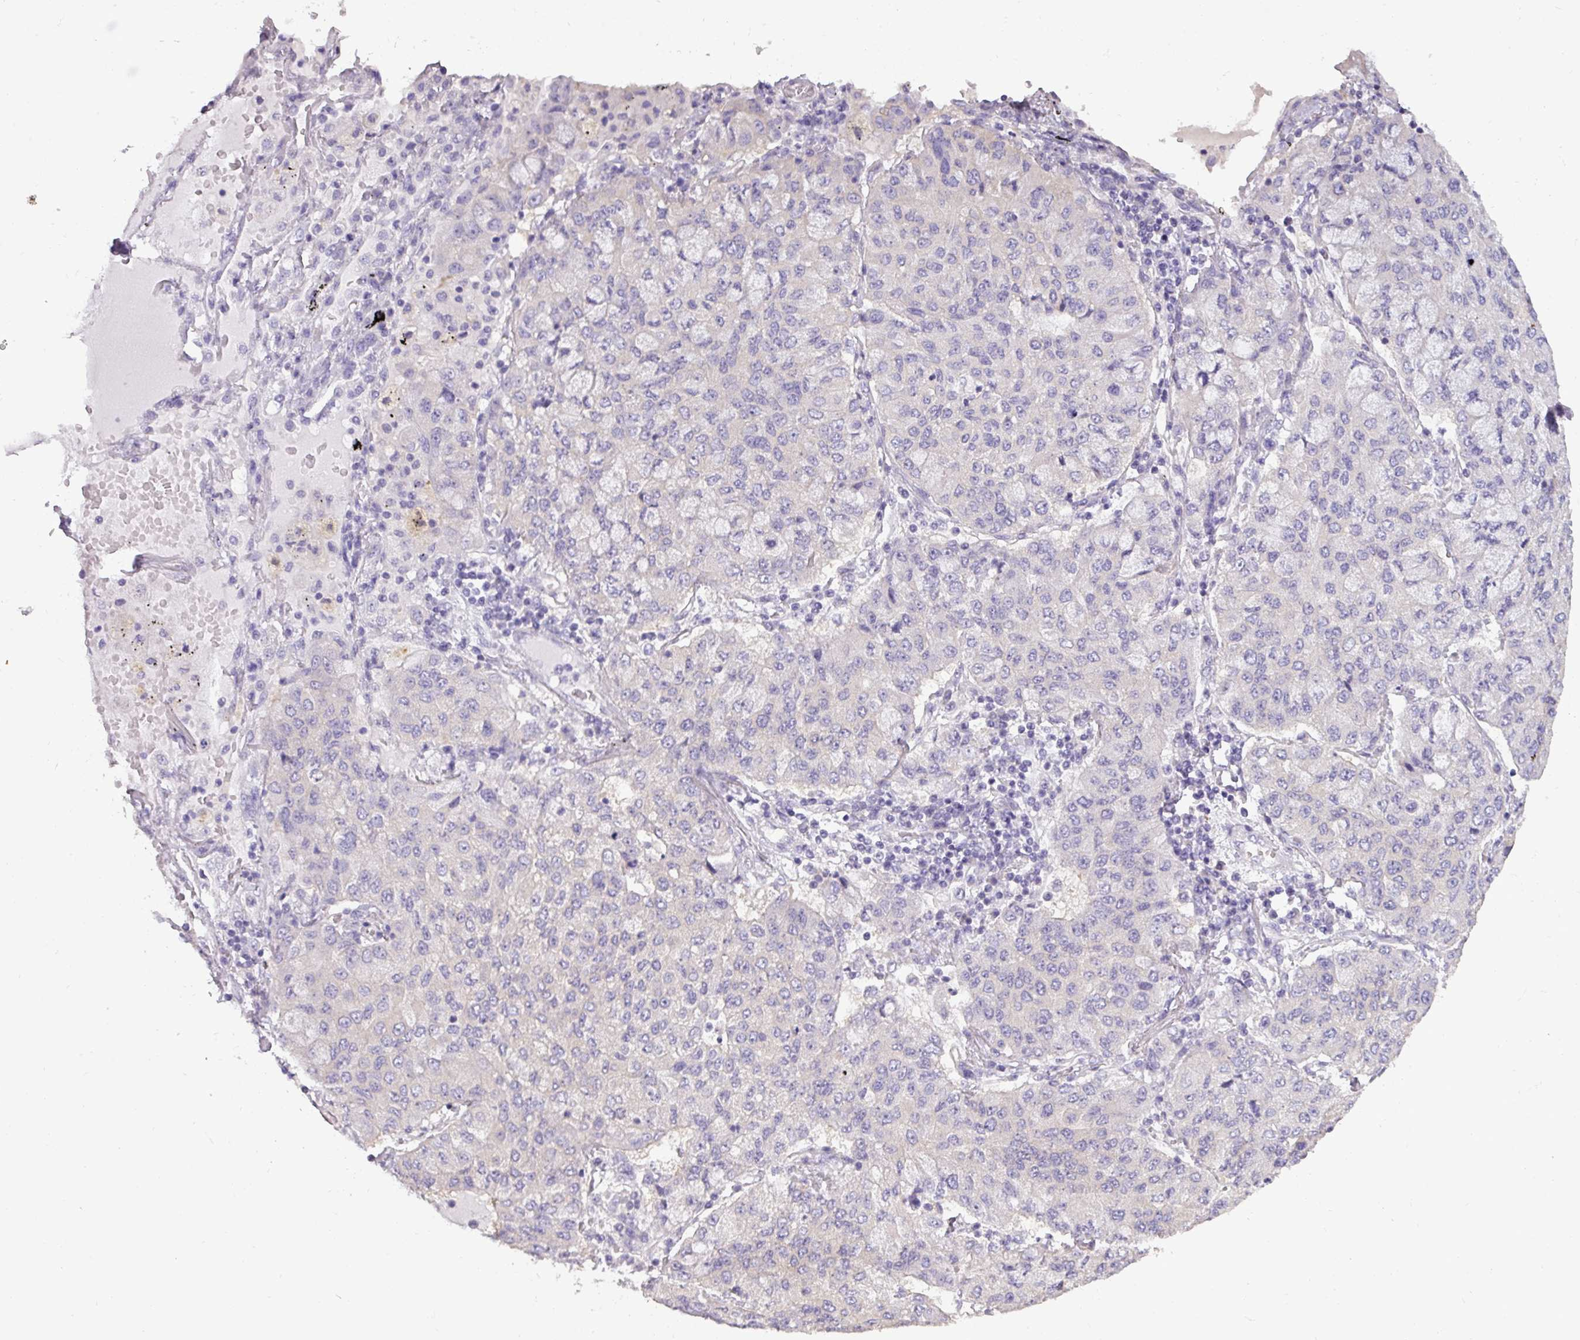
{"staining": {"intensity": "negative", "quantity": "none", "location": "none"}, "tissue": "lung cancer", "cell_type": "Tumor cells", "image_type": "cancer", "snomed": [{"axis": "morphology", "description": "Squamous cell carcinoma, NOS"}, {"axis": "topography", "description": "Lung"}], "caption": "IHC image of human lung cancer stained for a protein (brown), which reveals no staining in tumor cells.", "gene": "DNAAF9", "patient": {"sex": "male", "age": 74}}